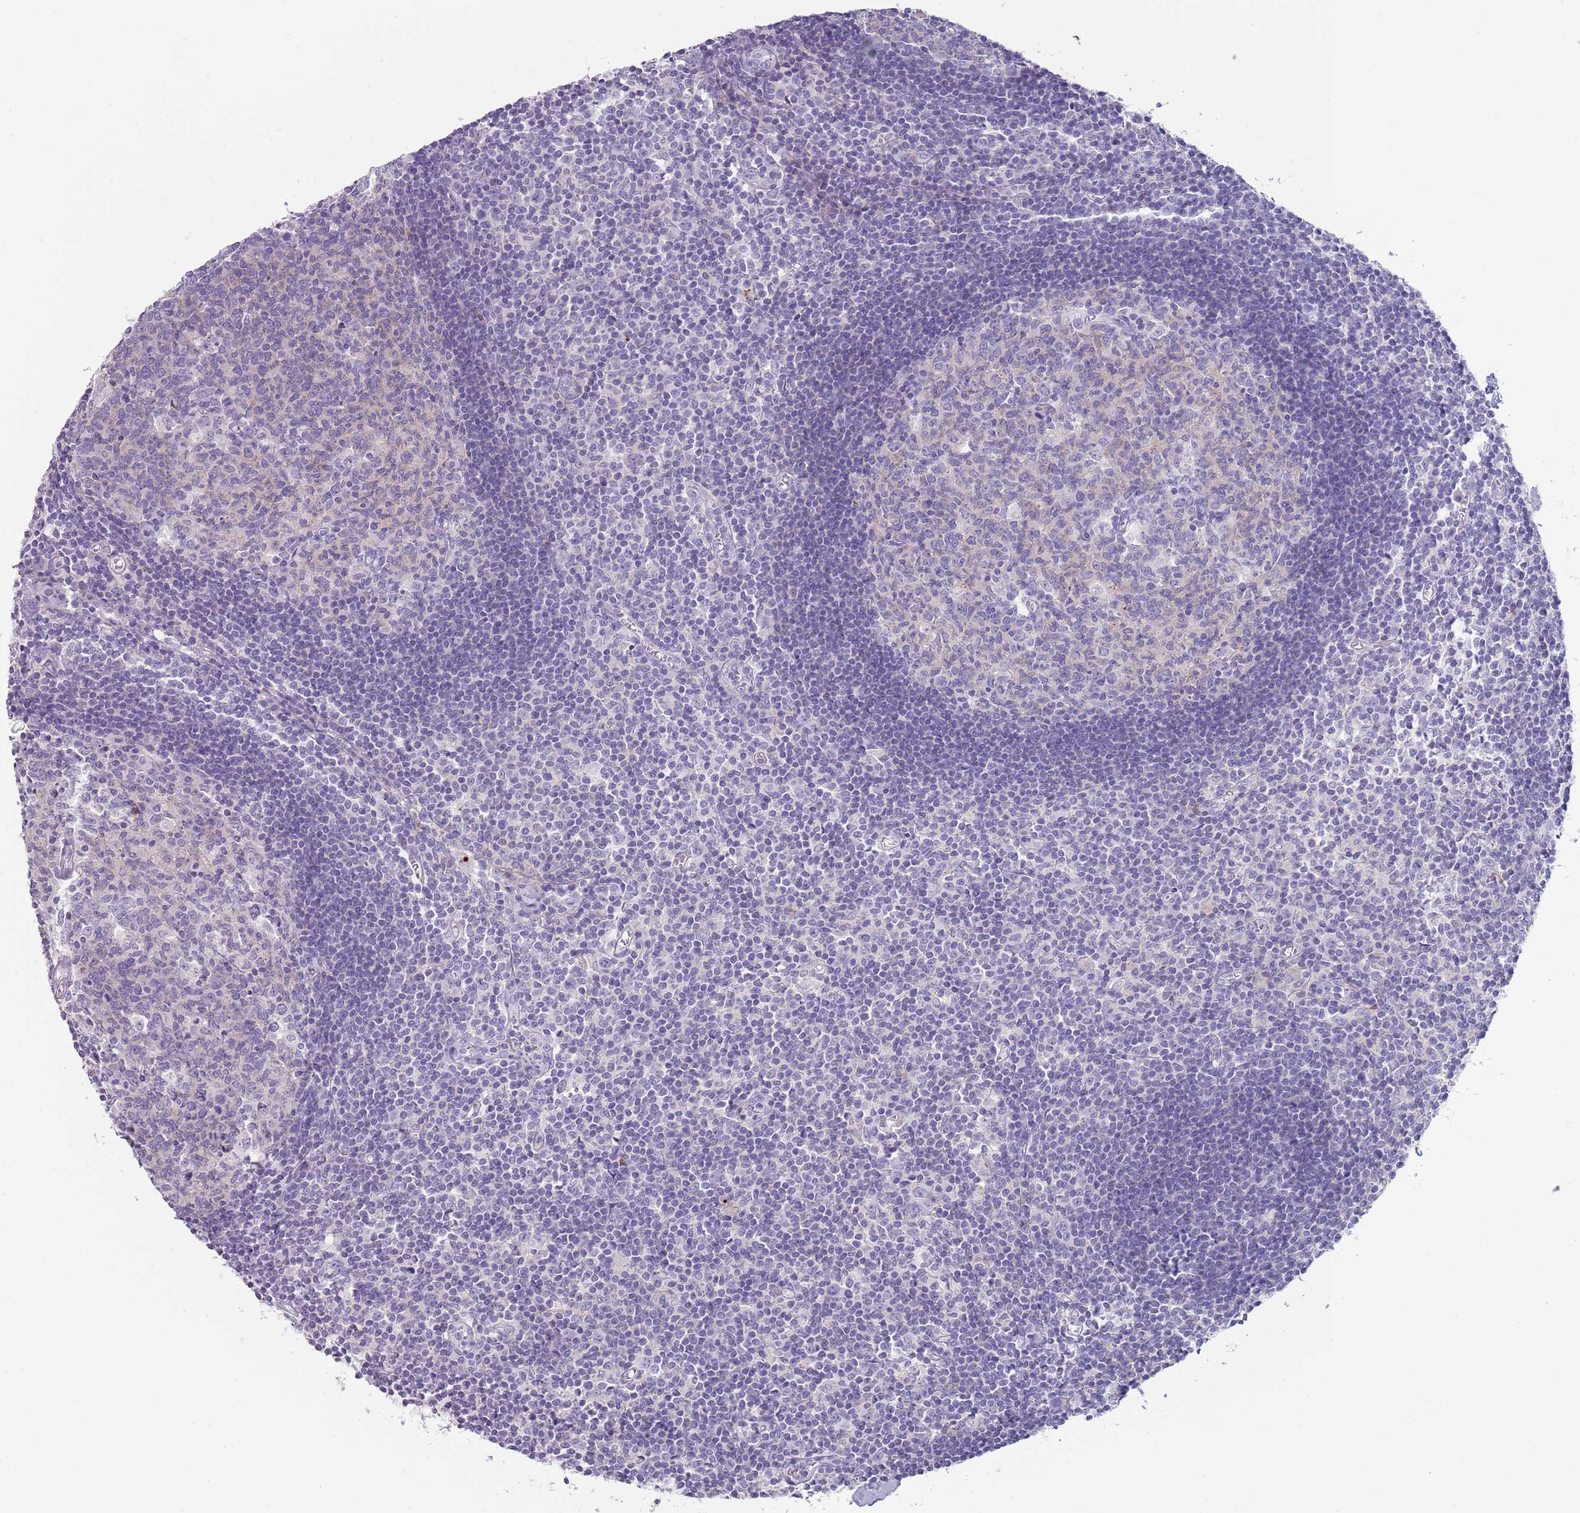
{"staining": {"intensity": "weak", "quantity": "<25%", "location": "cytoplasmic/membranous"}, "tissue": "lymph node", "cell_type": "Germinal center cells", "image_type": "normal", "snomed": [{"axis": "morphology", "description": "Normal tissue, NOS"}, {"axis": "topography", "description": "Lymph node"}], "caption": "High magnification brightfield microscopy of benign lymph node stained with DAB (3,3'-diaminobenzidine) (brown) and counterstained with hematoxylin (blue): germinal center cells show no significant positivity. Brightfield microscopy of immunohistochemistry (IHC) stained with DAB (3,3'-diaminobenzidine) (brown) and hematoxylin (blue), captured at high magnification.", "gene": "ENSG00000271254", "patient": {"sex": "female", "age": 55}}